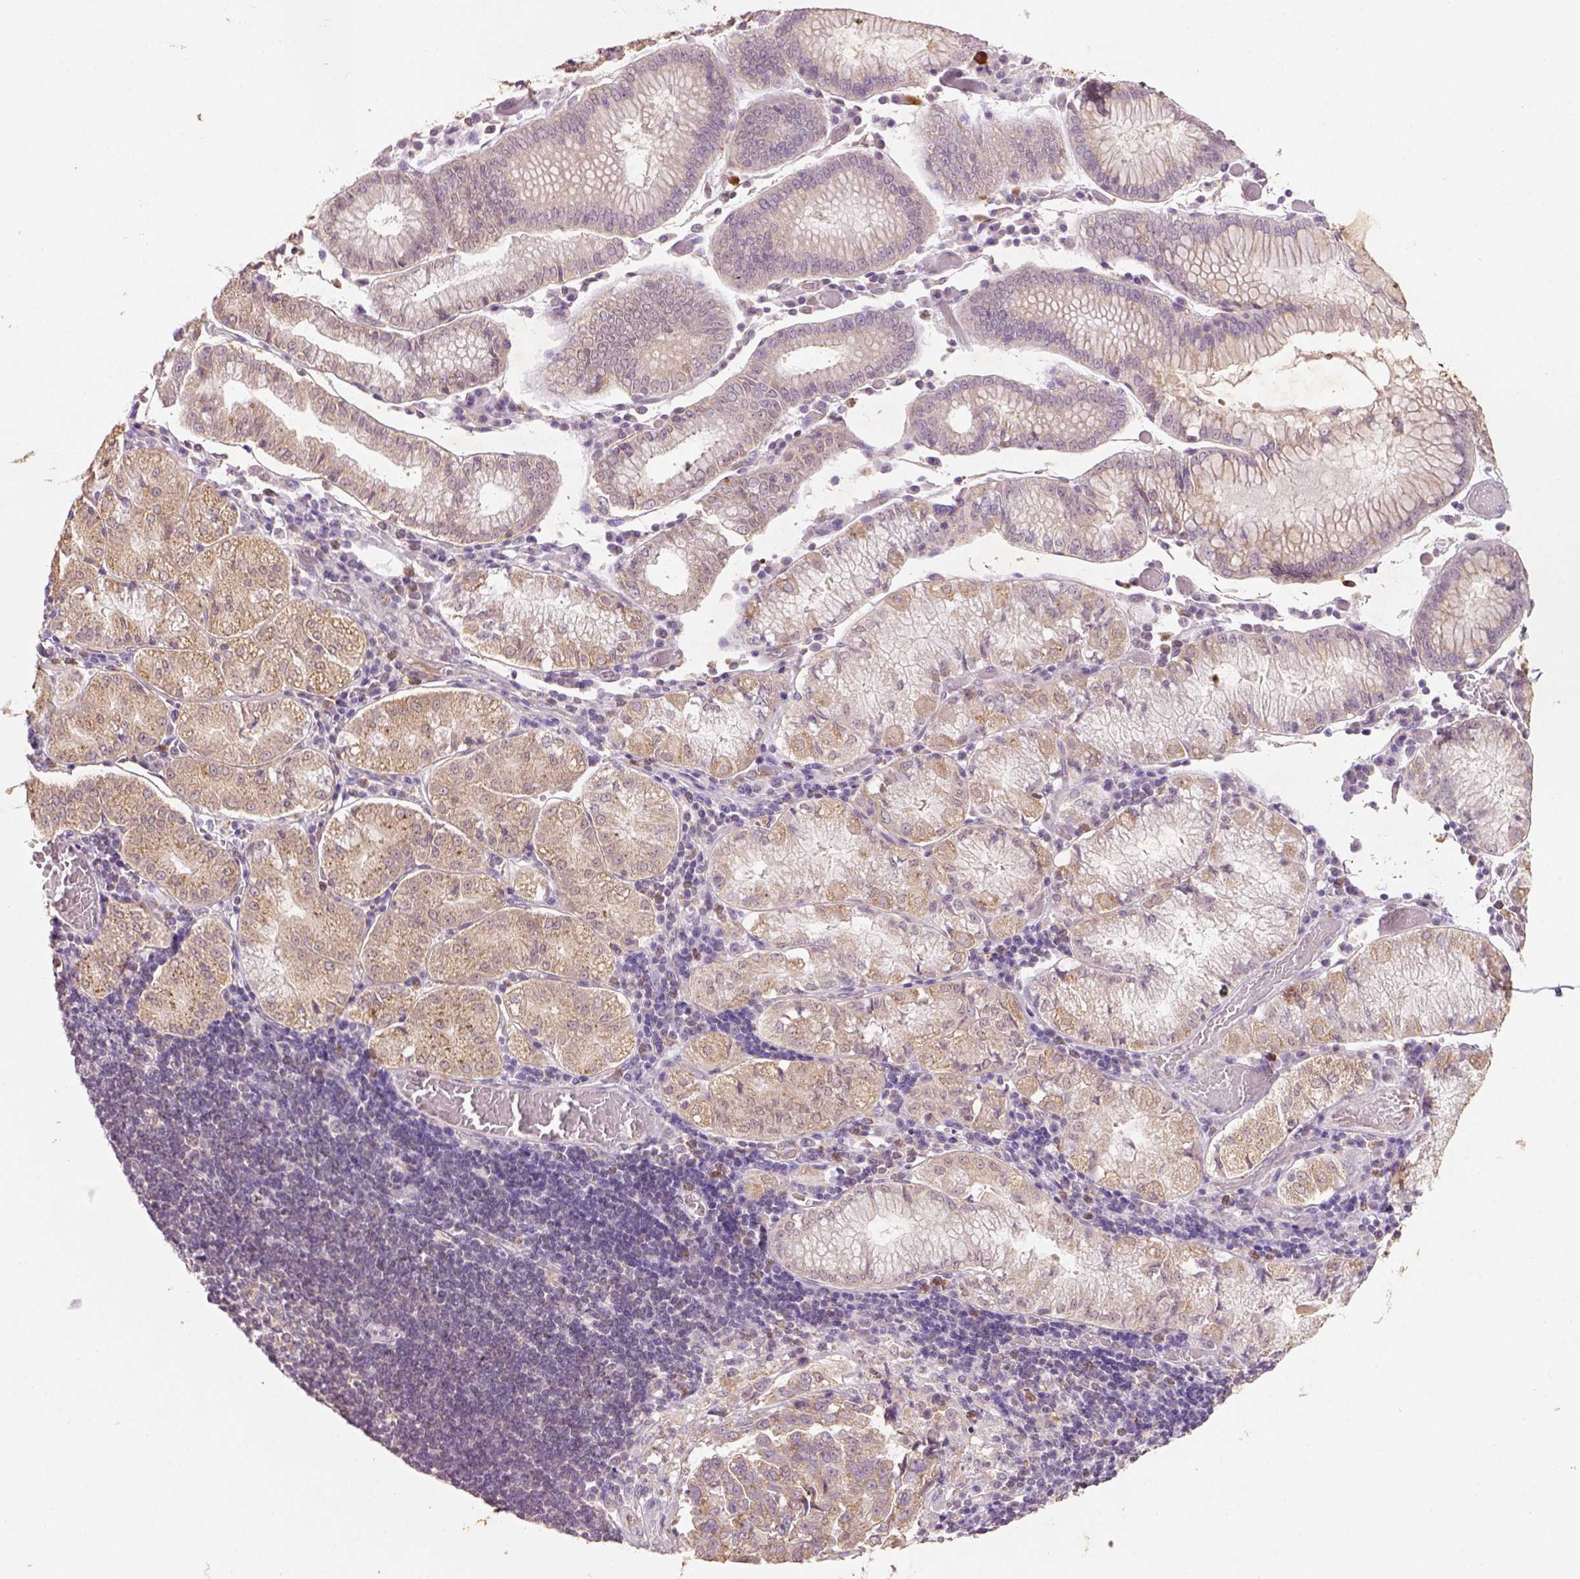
{"staining": {"intensity": "moderate", "quantity": "<25%", "location": "cytoplasmic/membranous"}, "tissue": "stomach cancer", "cell_type": "Tumor cells", "image_type": "cancer", "snomed": [{"axis": "morphology", "description": "Adenocarcinoma, NOS"}, {"axis": "topography", "description": "Stomach"}], "caption": "Stomach cancer tissue shows moderate cytoplasmic/membranous expression in approximately <25% of tumor cells", "gene": "AP2B1", "patient": {"sex": "male", "age": 93}}